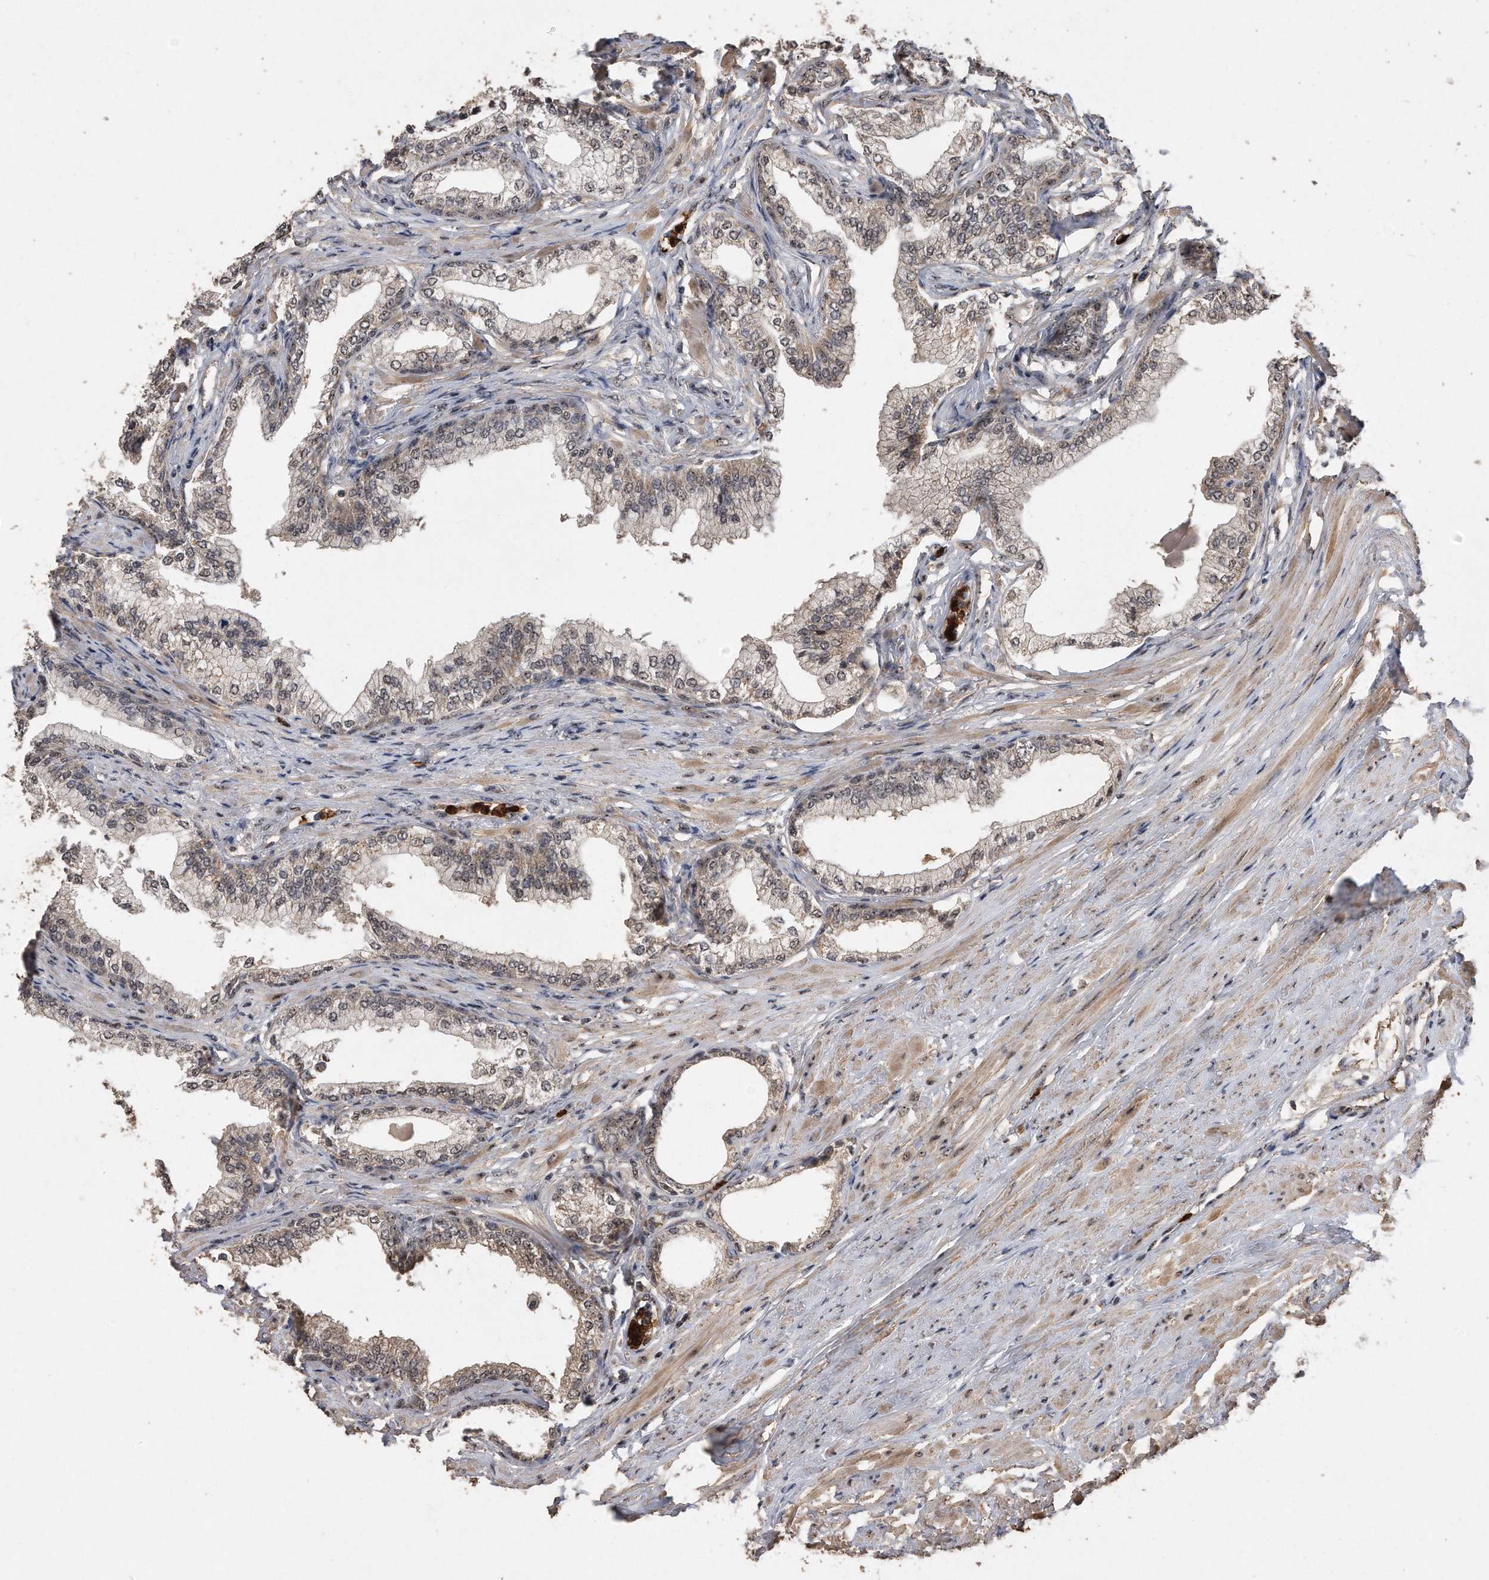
{"staining": {"intensity": "moderate", "quantity": "25%-75%", "location": "cytoplasmic/membranous,nuclear"}, "tissue": "prostate", "cell_type": "Glandular cells", "image_type": "normal", "snomed": [{"axis": "morphology", "description": "Normal tissue, NOS"}, {"axis": "morphology", "description": "Urothelial carcinoma, Low grade"}, {"axis": "topography", "description": "Urinary bladder"}, {"axis": "topography", "description": "Prostate"}], "caption": "Immunohistochemical staining of benign prostate reveals 25%-75% levels of moderate cytoplasmic/membranous,nuclear protein expression in about 25%-75% of glandular cells. The staining was performed using DAB, with brown indicating positive protein expression. Nuclei are stained blue with hematoxylin.", "gene": "PELO", "patient": {"sex": "male", "age": 60}}